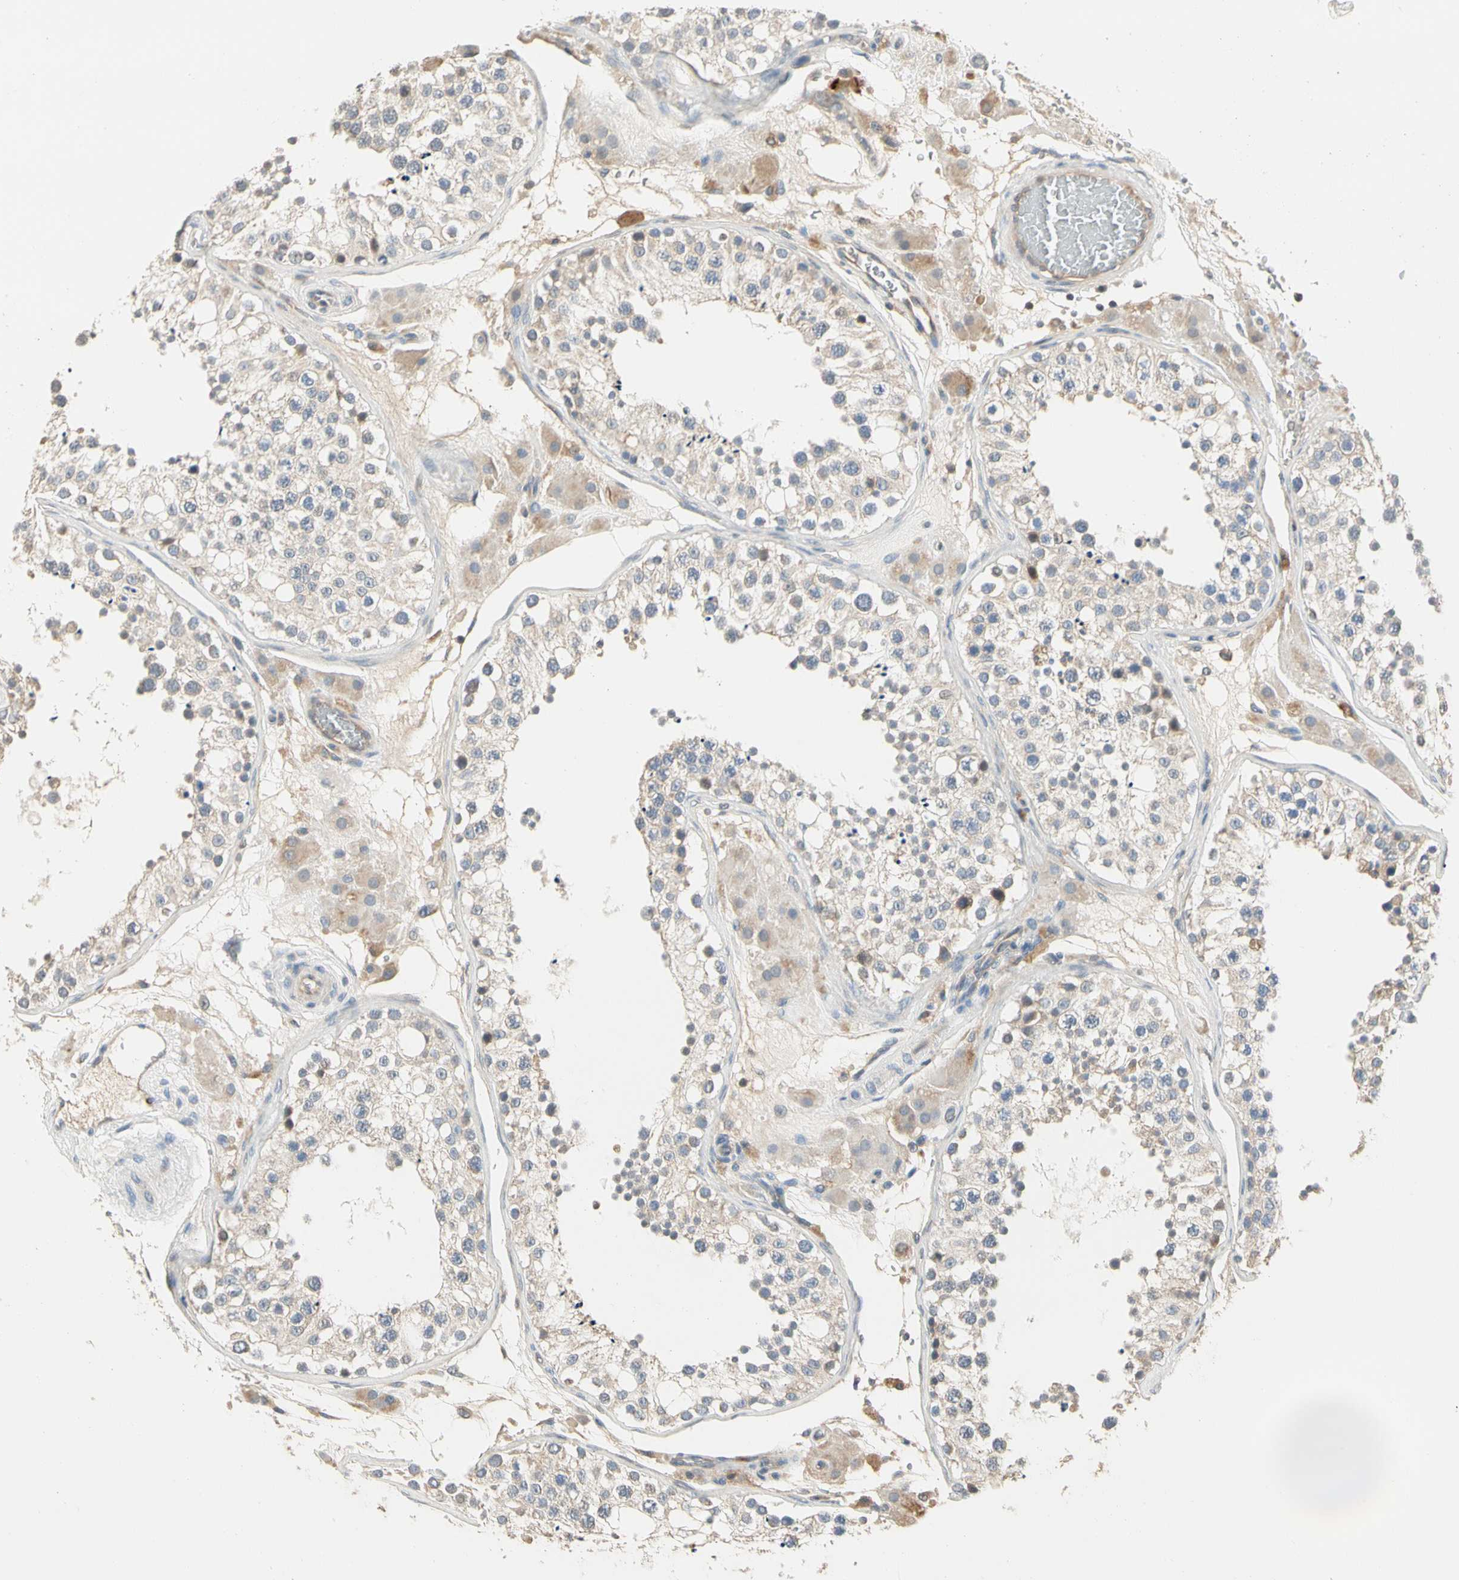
{"staining": {"intensity": "weak", "quantity": "25%-75%", "location": "cytoplasmic/membranous"}, "tissue": "testis", "cell_type": "Cells in seminiferous ducts", "image_type": "normal", "snomed": [{"axis": "morphology", "description": "Normal tissue, NOS"}, {"axis": "topography", "description": "Testis"}], "caption": "Immunohistochemistry (DAB) staining of unremarkable human testis displays weak cytoplasmic/membranous protein expression in approximately 25%-75% of cells in seminiferous ducts.", "gene": "GPR153", "patient": {"sex": "male", "age": 26}}